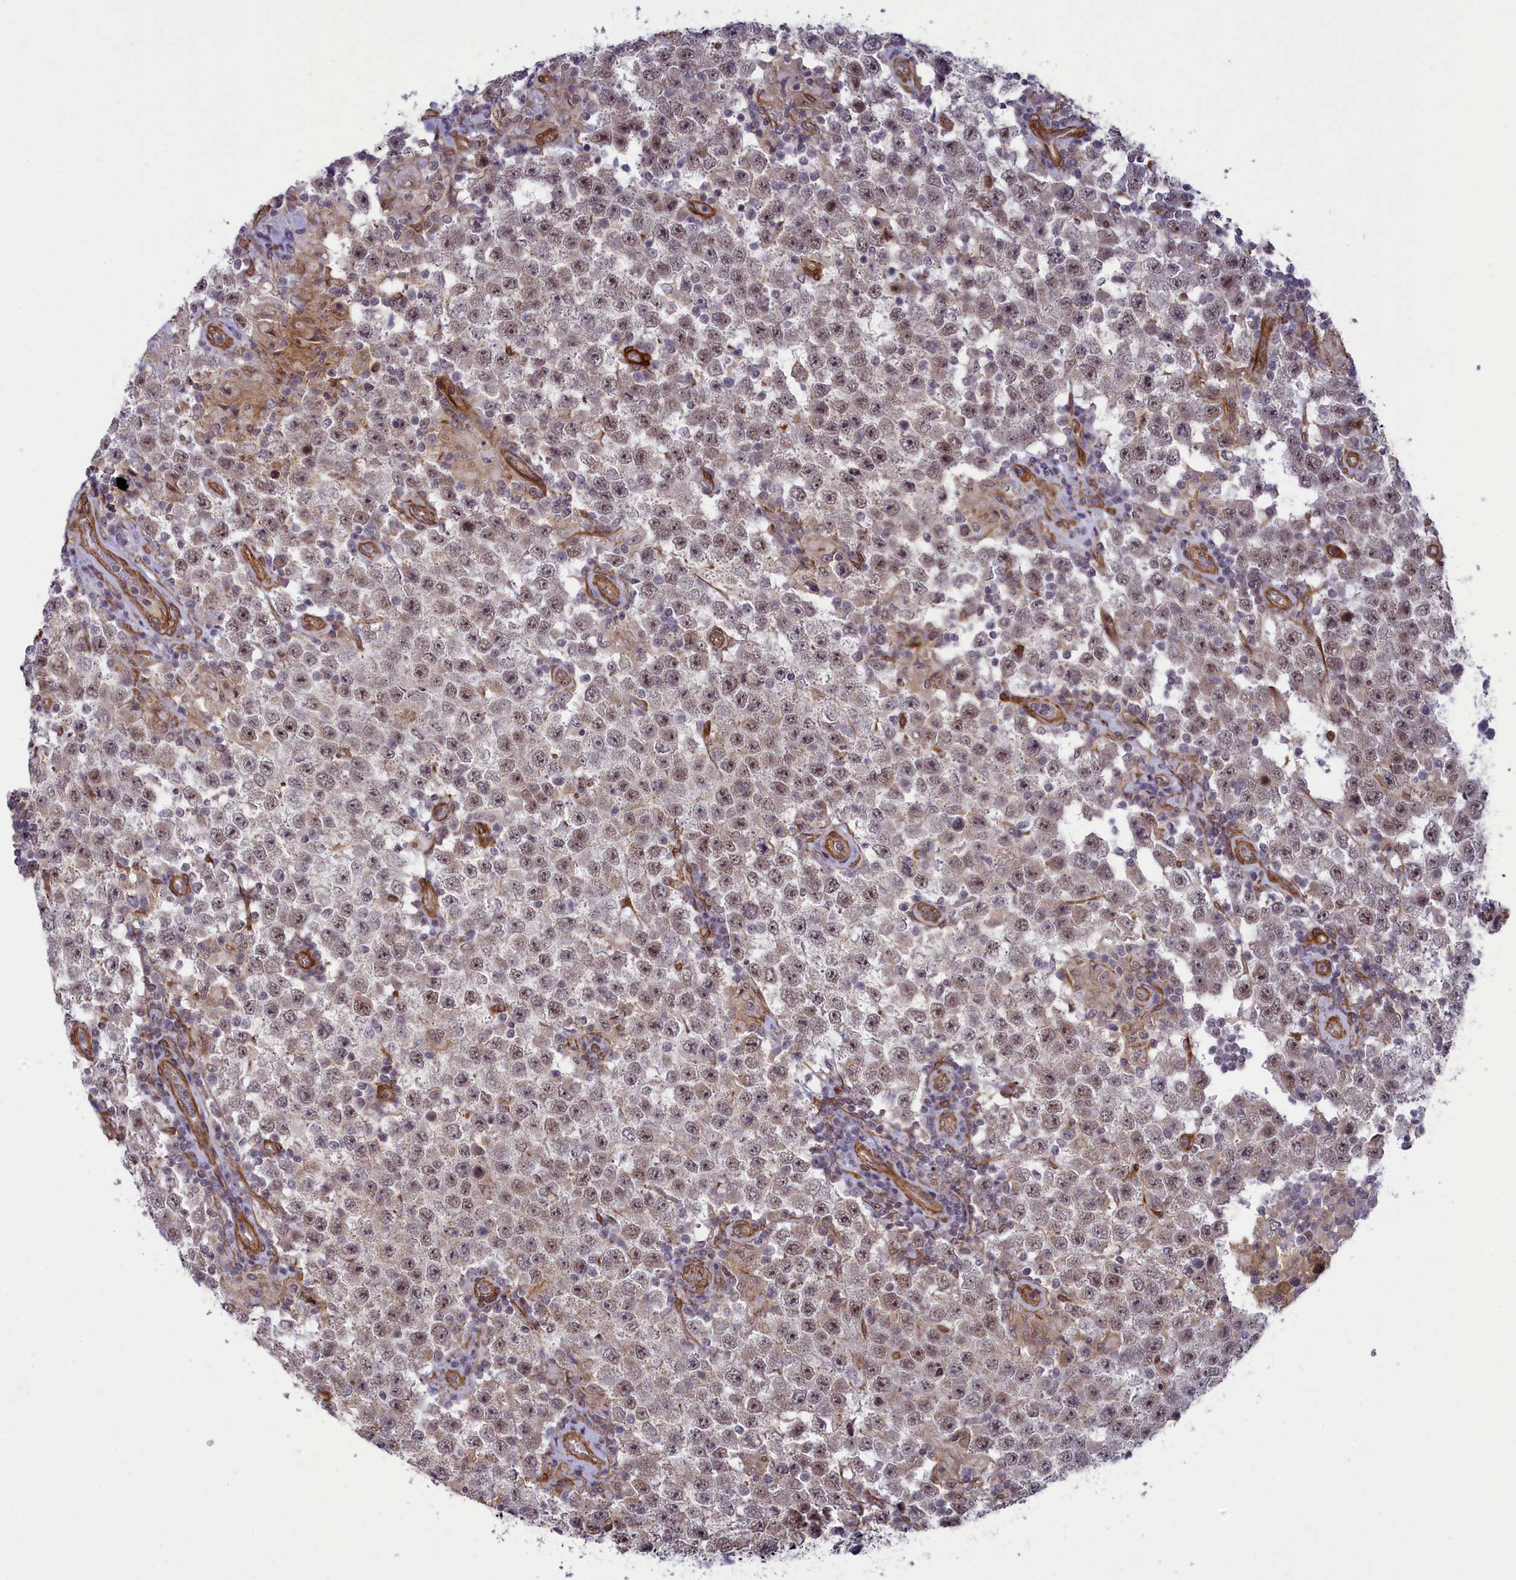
{"staining": {"intensity": "weak", "quantity": "25%-75%", "location": "nuclear"}, "tissue": "testis cancer", "cell_type": "Tumor cells", "image_type": "cancer", "snomed": [{"axis": "morphology", "description": "Normal tissue, NOS"}, {"axis": "morphology", "description": "Urothelial carcinoma, High grade"}, {"axis": "morphology", "description": "Seminoma, NOS"}, {"axis": "morphology", "description": "Carcinoma, Embryonal, NOS"}, {"axis": "topography", "description": "Urinary bladder"}, {"axis": "topography", "description": "Testis"}], "caption": "High-magnification brightfield microscopy of testis cancer stained with DAB (3,3'-diaminobenzidine) (brown) and counterstained with hematoxylin (blue). tumor cells exhibit weak nuclear expression is present in about25%-75% of cells. (Stains: DAB in brown, nuclei in blue, Microscopy: brightfield microscopy at high magnification).", "gene": "TNS1", "patient": {"sex": "male", "age": 41}}